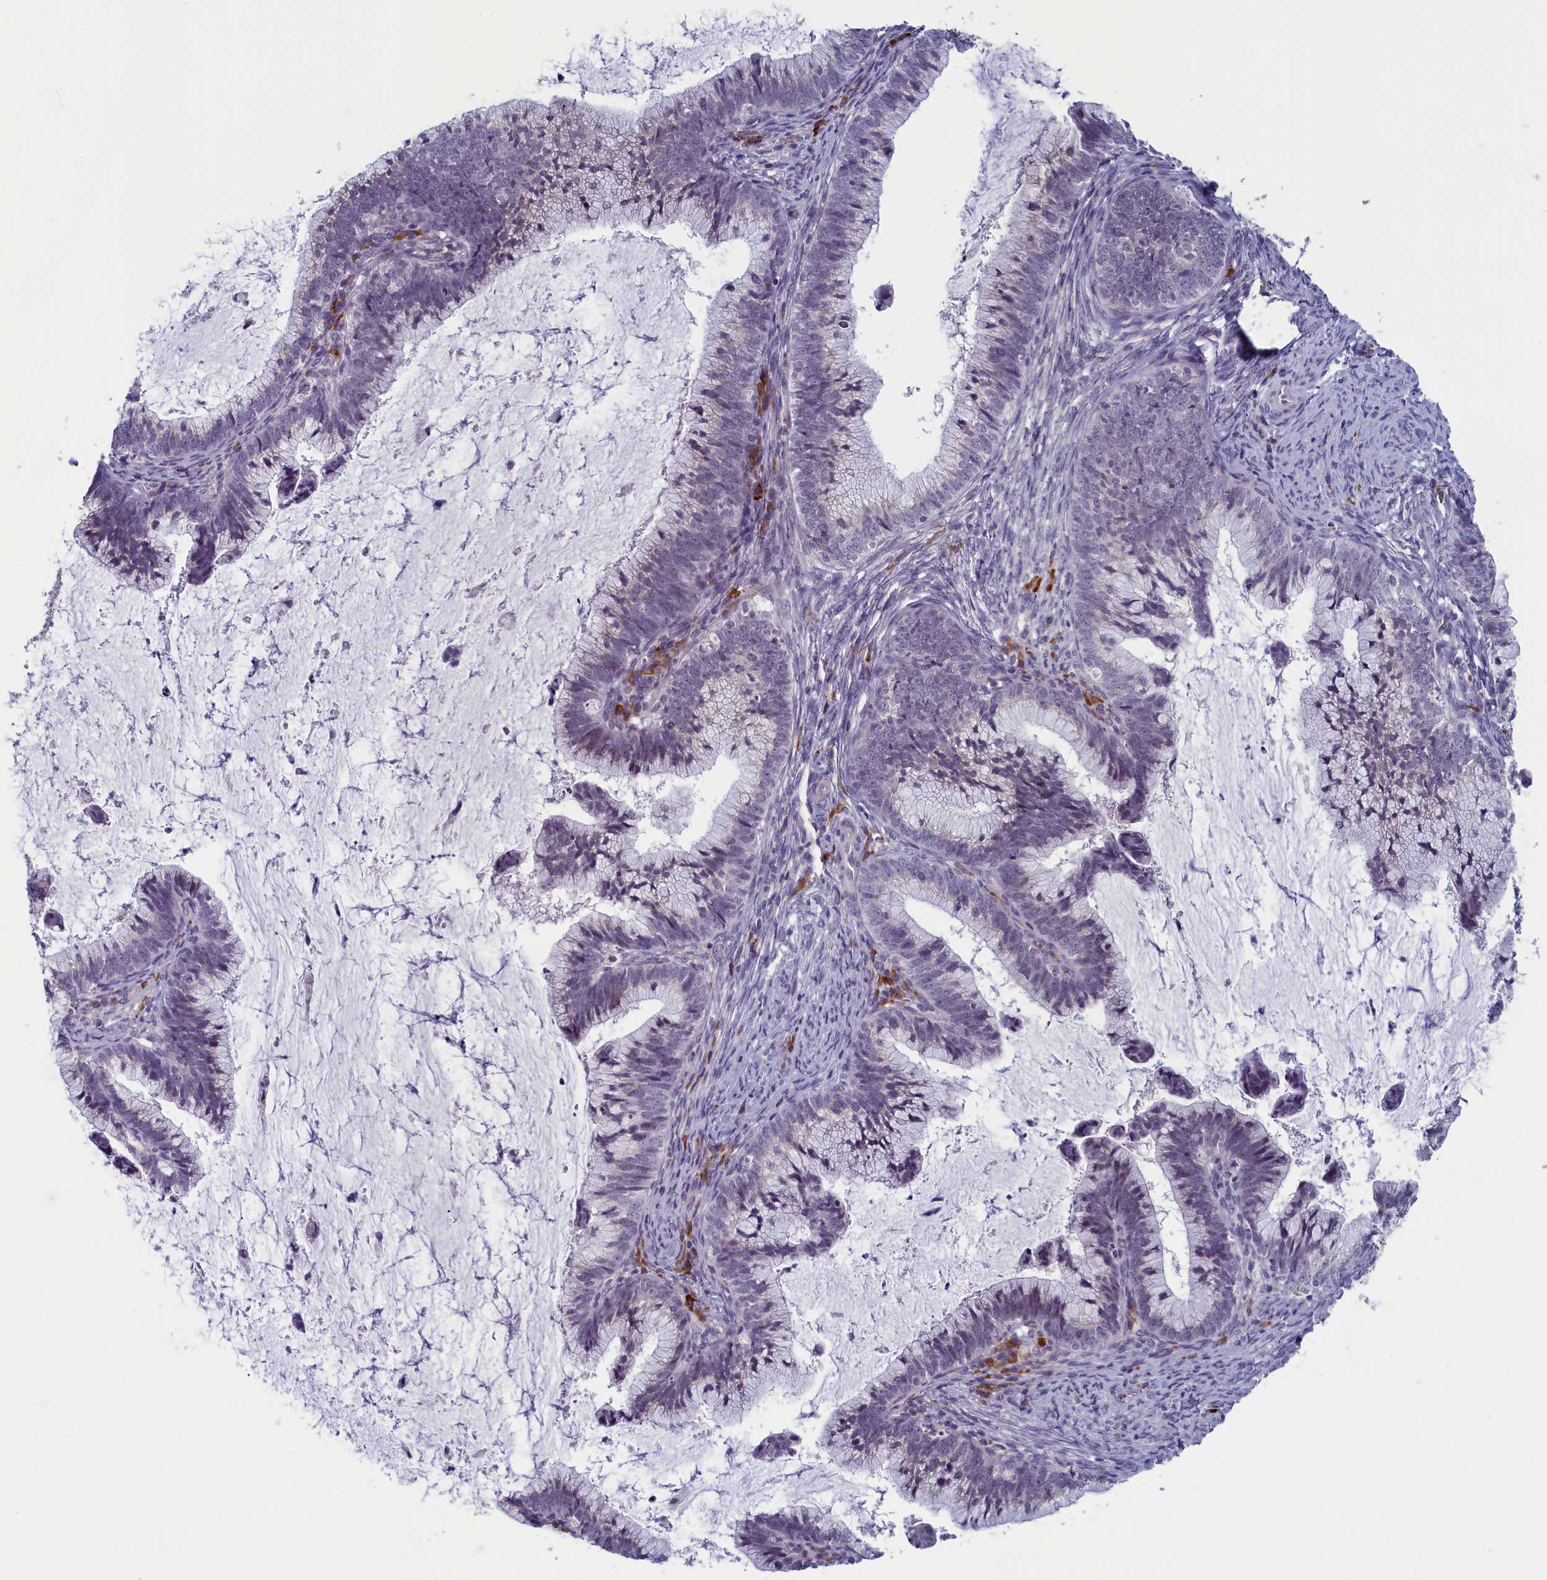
{"staining": {"intensity": "negative", "quantity": "none", "location": "none"}, "tissue": "cervical cancer", "cell_type": "Tumor cells", "image_type": "cancer", "snomed": [{"axis": "morphology", "description": "Adenocarcinoma, NOS"}, {"axis": "topography", "description": "Cervix"}], "caption": "An immunohistochemistry (IHC) histopathology image of cervical adenocarcinoma is shown. There is no staining in tumor cells of cervical adenocarcinoma. (Stains: DAB (3,3'-diaminobenzidine) immunohistochemistry (IHC) with hematoxylin counter stain, Microscopy: brightfield microscopy at high magnification).", "gene": "CNEP1R1", "patient": {"sex": "female", "age": 36}}